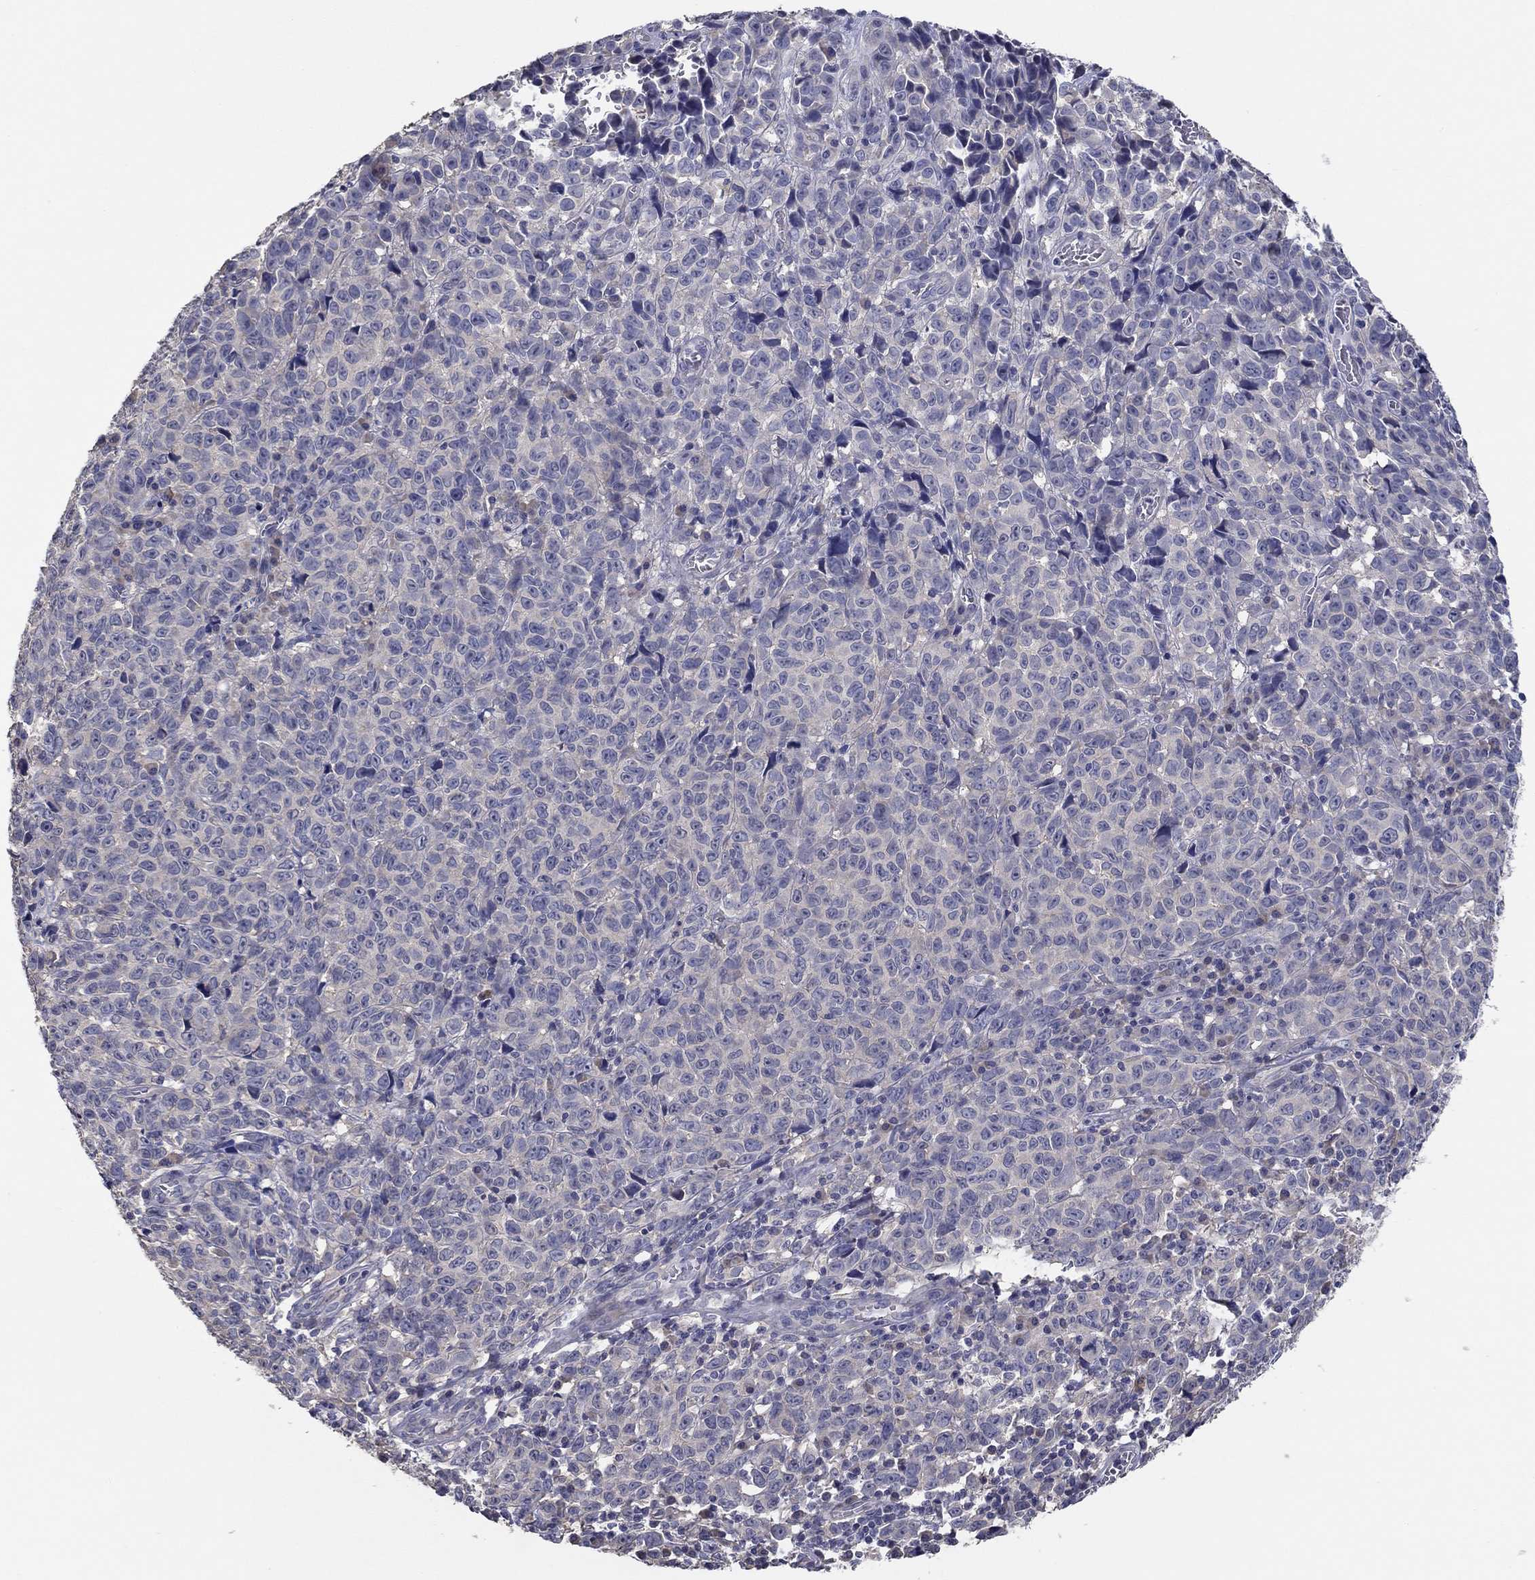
{"staining": {"intensity": "negative", "quantity": "none", "location": "none"}, "tissue": "melanoma", "cell_type": "Tumor cells", "image_type": "cancer", "snomed": [{"axis": "morphology", "description": "Malignant melanoma, NOS"}, {"axis": "topography", "description": "Vulva, labia, clitoris and Bartholin´s gland, NO"}], "caption": "Malignant melanoma was stained to show a protein in brown. There is no significant expression in tumor cells. Nuclei are stained in blue.", "gene": "DOCK3", "patient": {"sex": "female", "age": 75}}